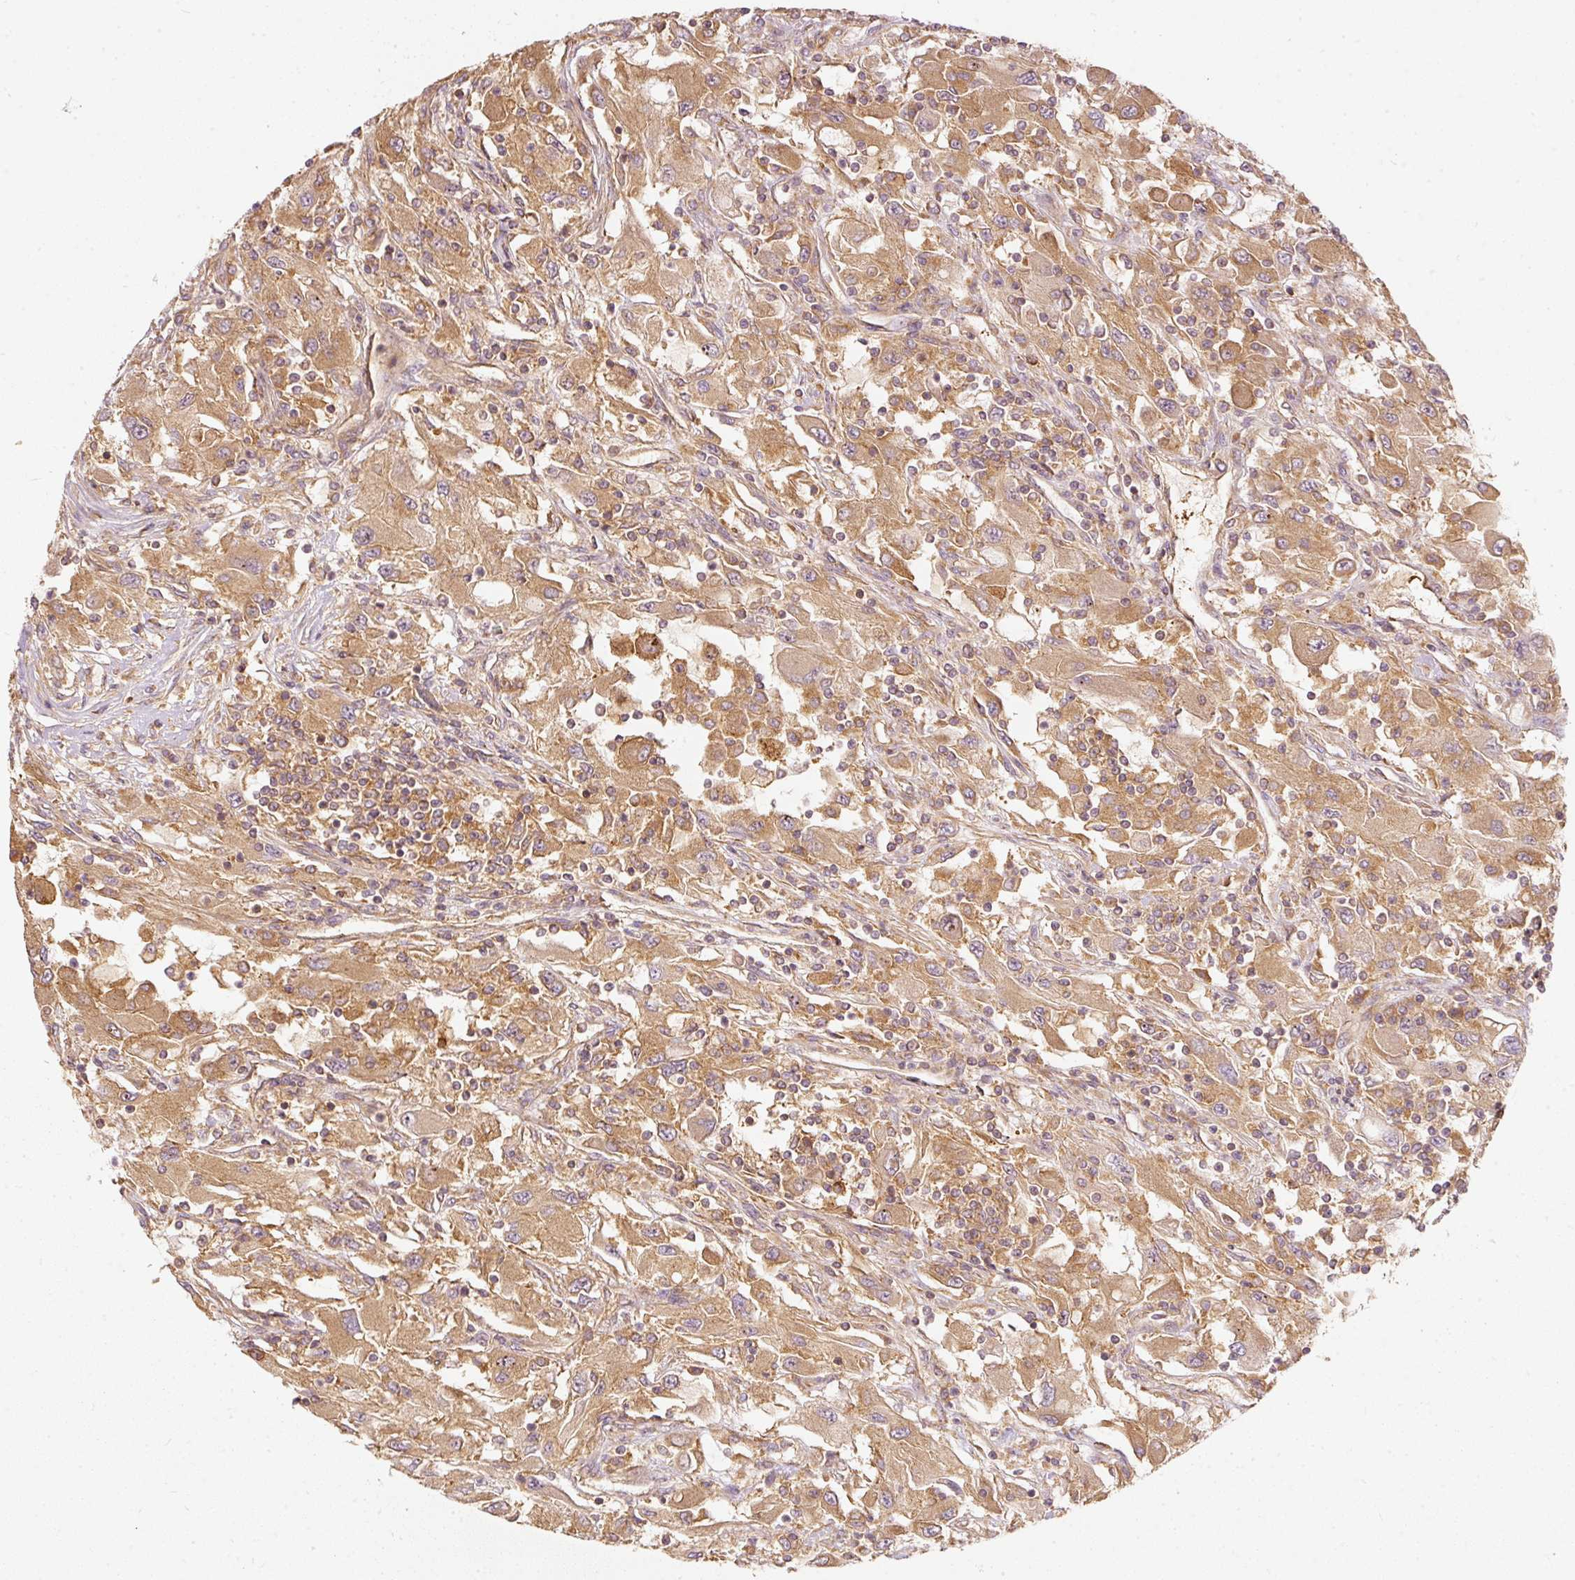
{"staining": {"intensity": "moderate", "quantity": ">75%", "location": "cytoplasmic/membranous"}, "tissue": "renal cancer", "cell_type": "Tumor cells", "image_type": "cancer", "snomed": [{"axis": "morphology", "description": "Adenocarcinoma, NOS"}, {"axis": "topography", "description": "Kidney"}], "caption": "Human renal adenocarcinoma stained with a protein marker shows moderate staining in tumor cells.", "gene": "EIF3B", "patient": {"sex": "female", "age": 67}}